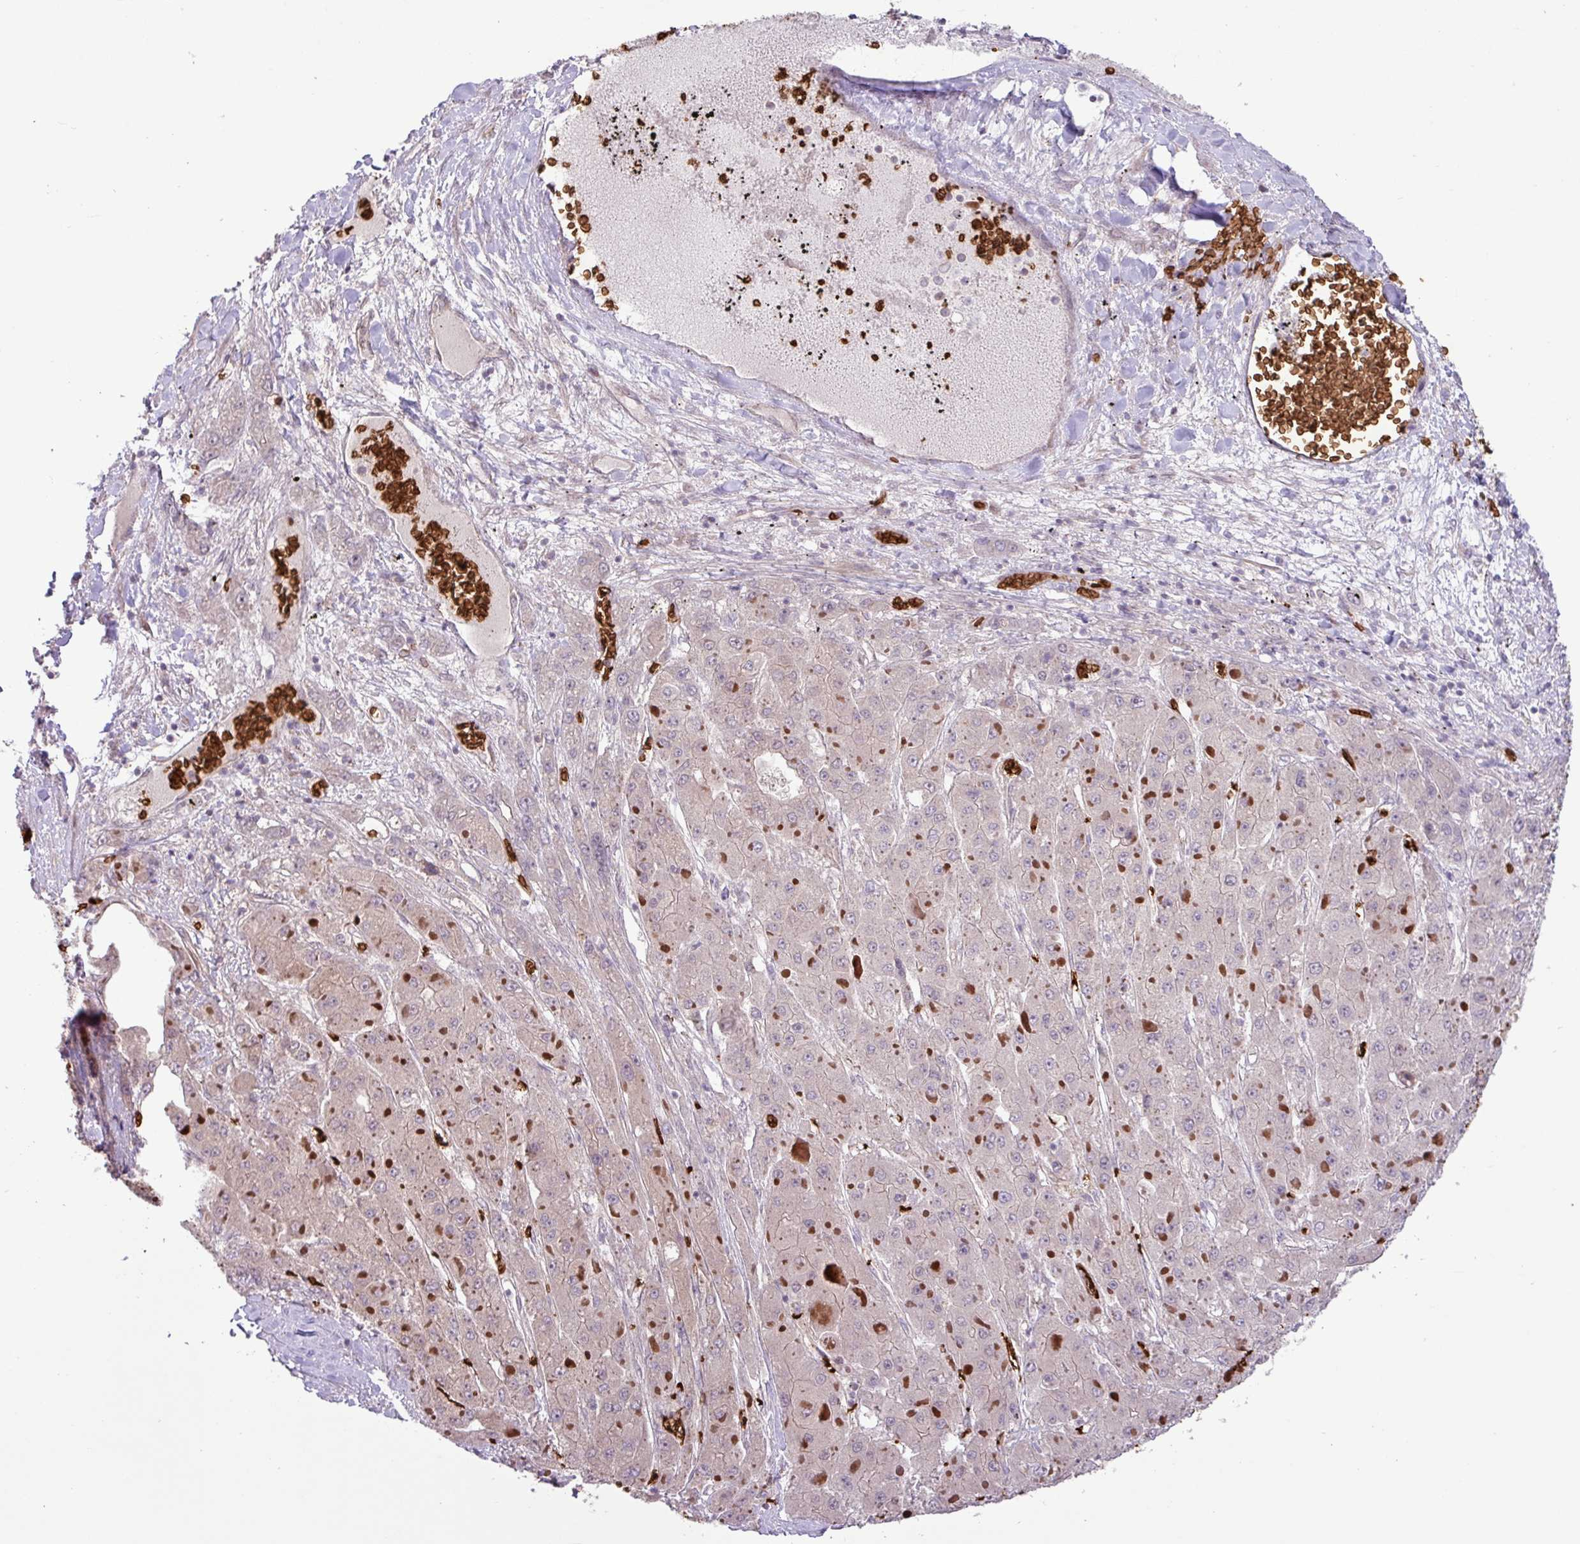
{"staining": {"intensity": "negative", "quantity": "none", "location": "none"}, "tissue": "liver cancer", "cell_type": "Tumor cells", "image_type": "cancer", "snomed": [{"axis": "morphology", "description": "Carcinoma, Hepatocellular, NOS"}, {"axis": "topography", "description": "Liver"}], "caption": "An immunohistochemistry (IHC) micrograph of hepatocellular carcinoma (liver) is shown. There is no staining in tumor cells of hepatocellular carcinoma (liver).", "gene": "RAD21L1", "patient": {"sex": "female", "age": 73}}